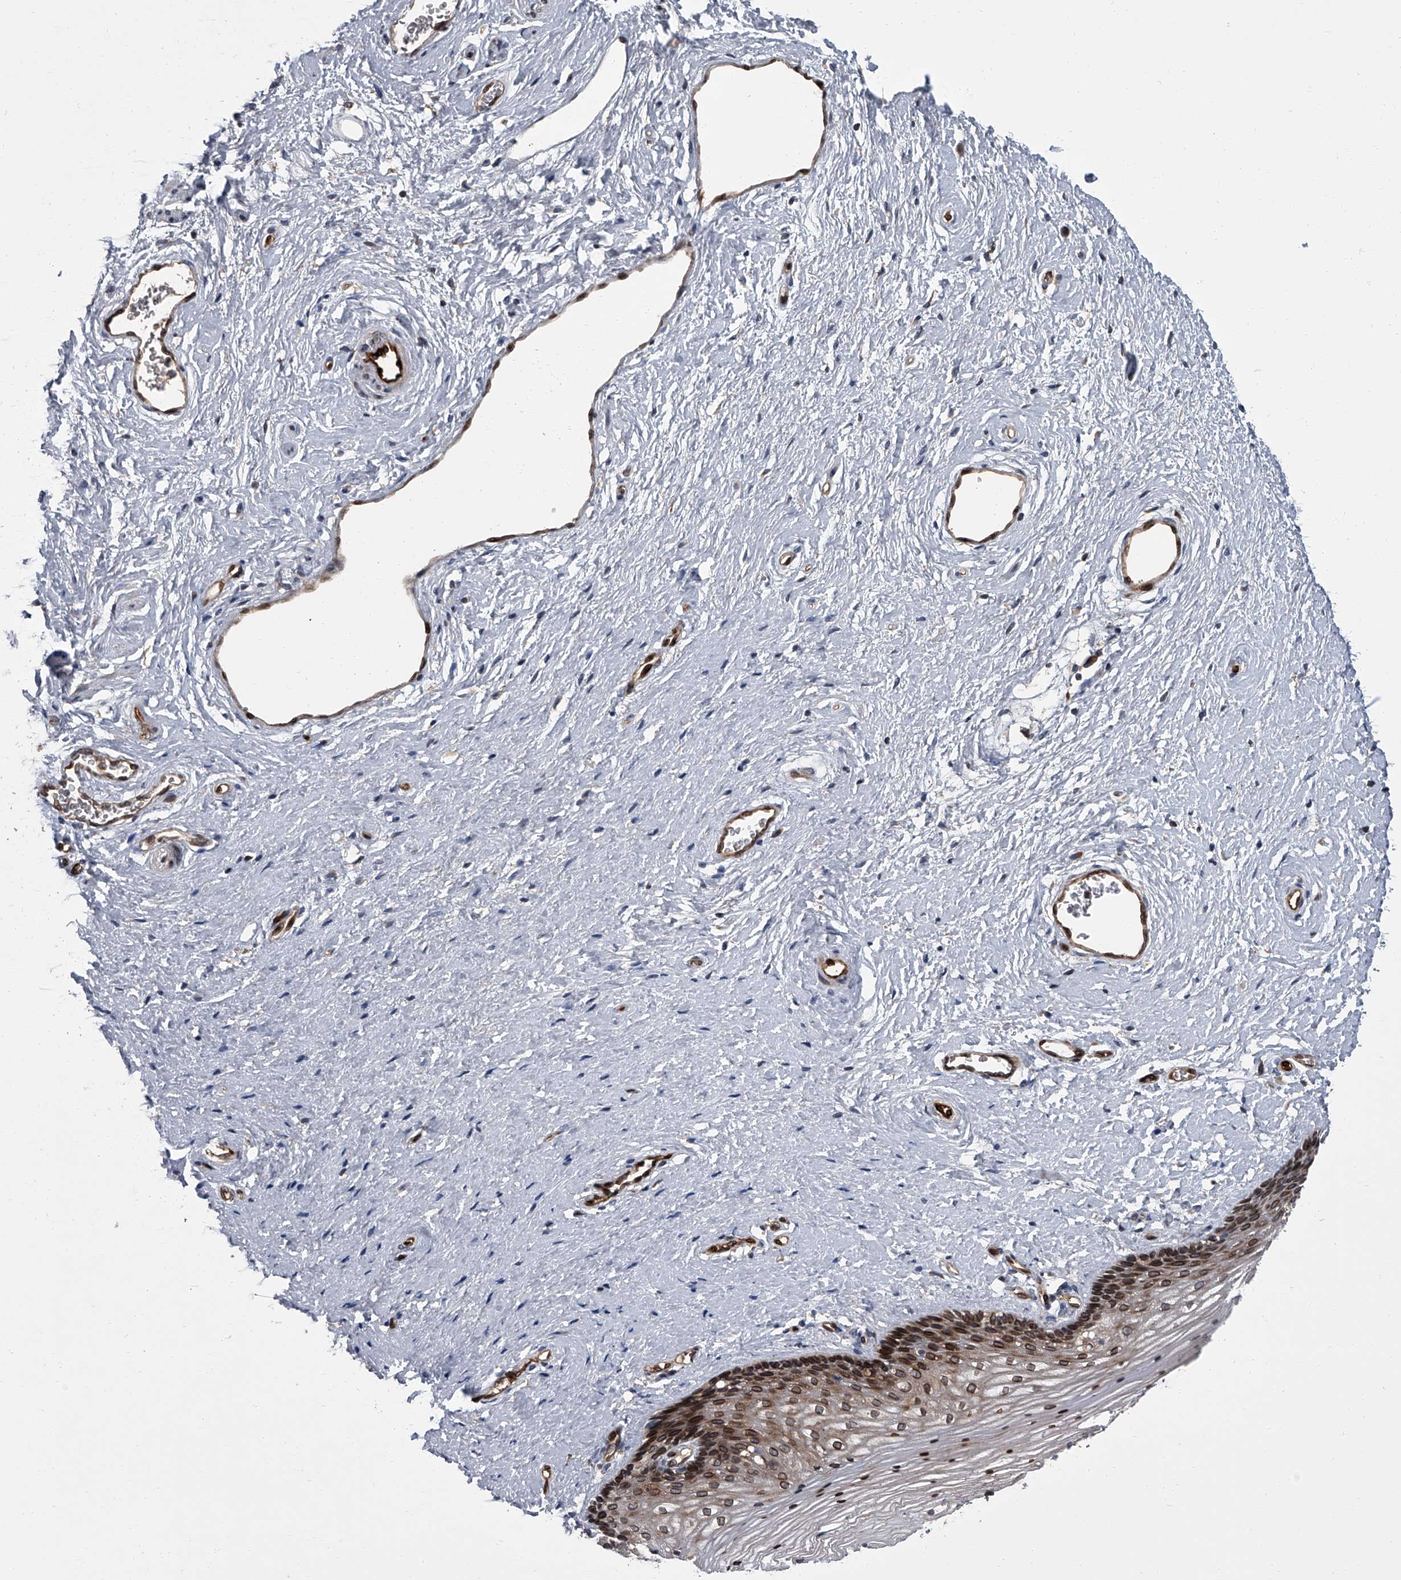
{"staining": {"intensity": "strong", "quantity": ">75%", "location": "cytoplasmic/membranous,nuclear"}, "tissue": "vagina", "cell_type": "Squamous epithelial cells", "image_type": "normal", "snomed": [{"axis": "morphology", "description": "Normal tissue, NOS"}, {"axis": "topography", "description": "Vagina"}], "caption": "A high-resolution image shows IHC staining of benign vagina, which displays strong cytoplasmic/membranous,nuclear expression in about >75% of squamous epithelial cells. (DAB (3,3'-diaminobenzidine) IHC, brown staining for protein, blue staining for nuclei).", "gene": "LRRC8C", "patient": {"sex": "female", "age": 46}}